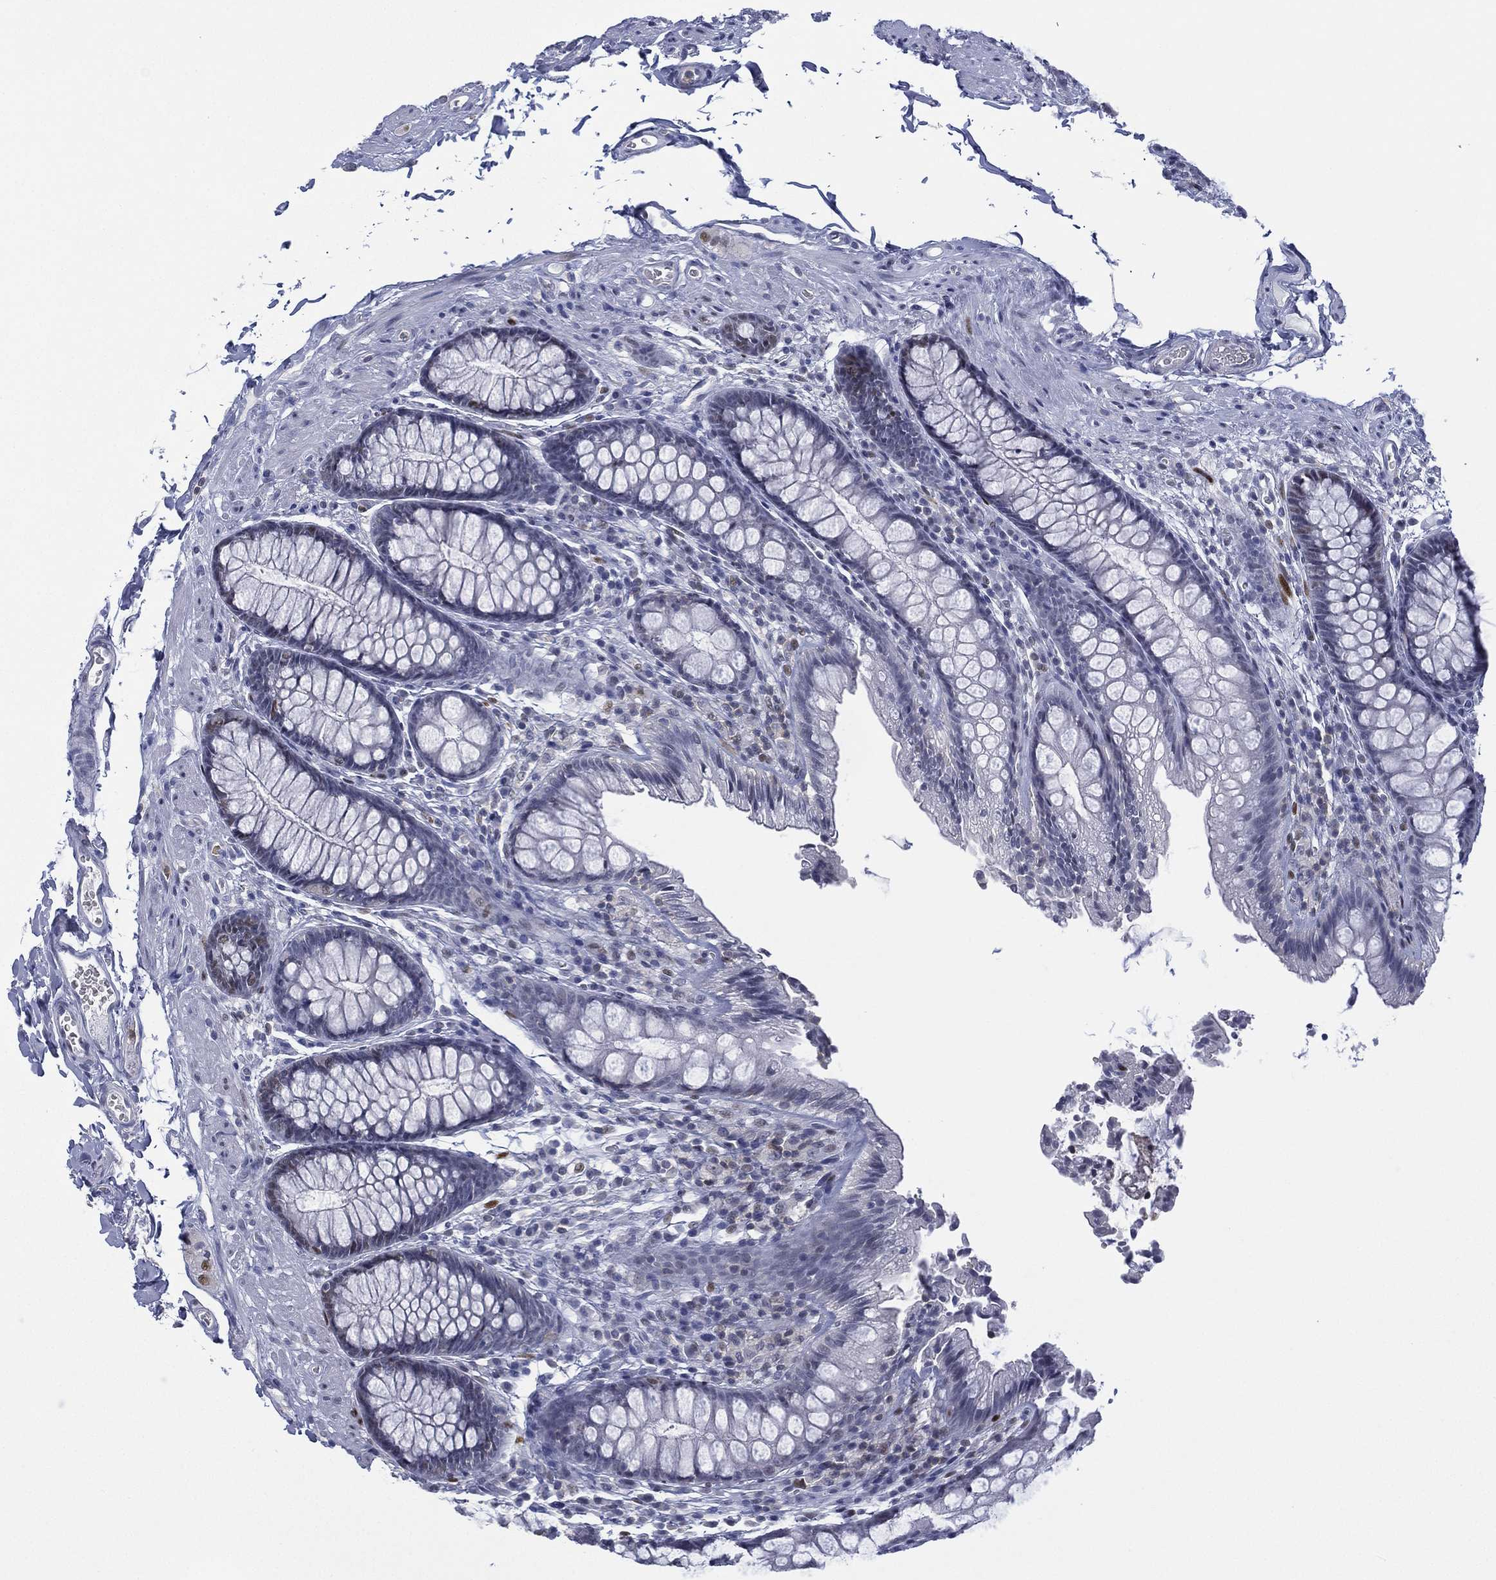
{"staining": {"intensity": "negative", "quantity": "none", "location": "none"}, "tissue": "colon", "cell_type": "Endothelial cells", "image_type": "normal", "snomed": [{"axis": "morphology", "description": "Normal tissue, NOS"}, {"axis": "topography", "description": "Colon"}], "caption": "This histopathology image is of unremarkable colon stained with IHC to label a protein in brown with the nuclei are counter-stained blue. There is no expression in endothelial cells.", "gene": "ZNF711", "patient": {"sex": "female", "age": 86}}